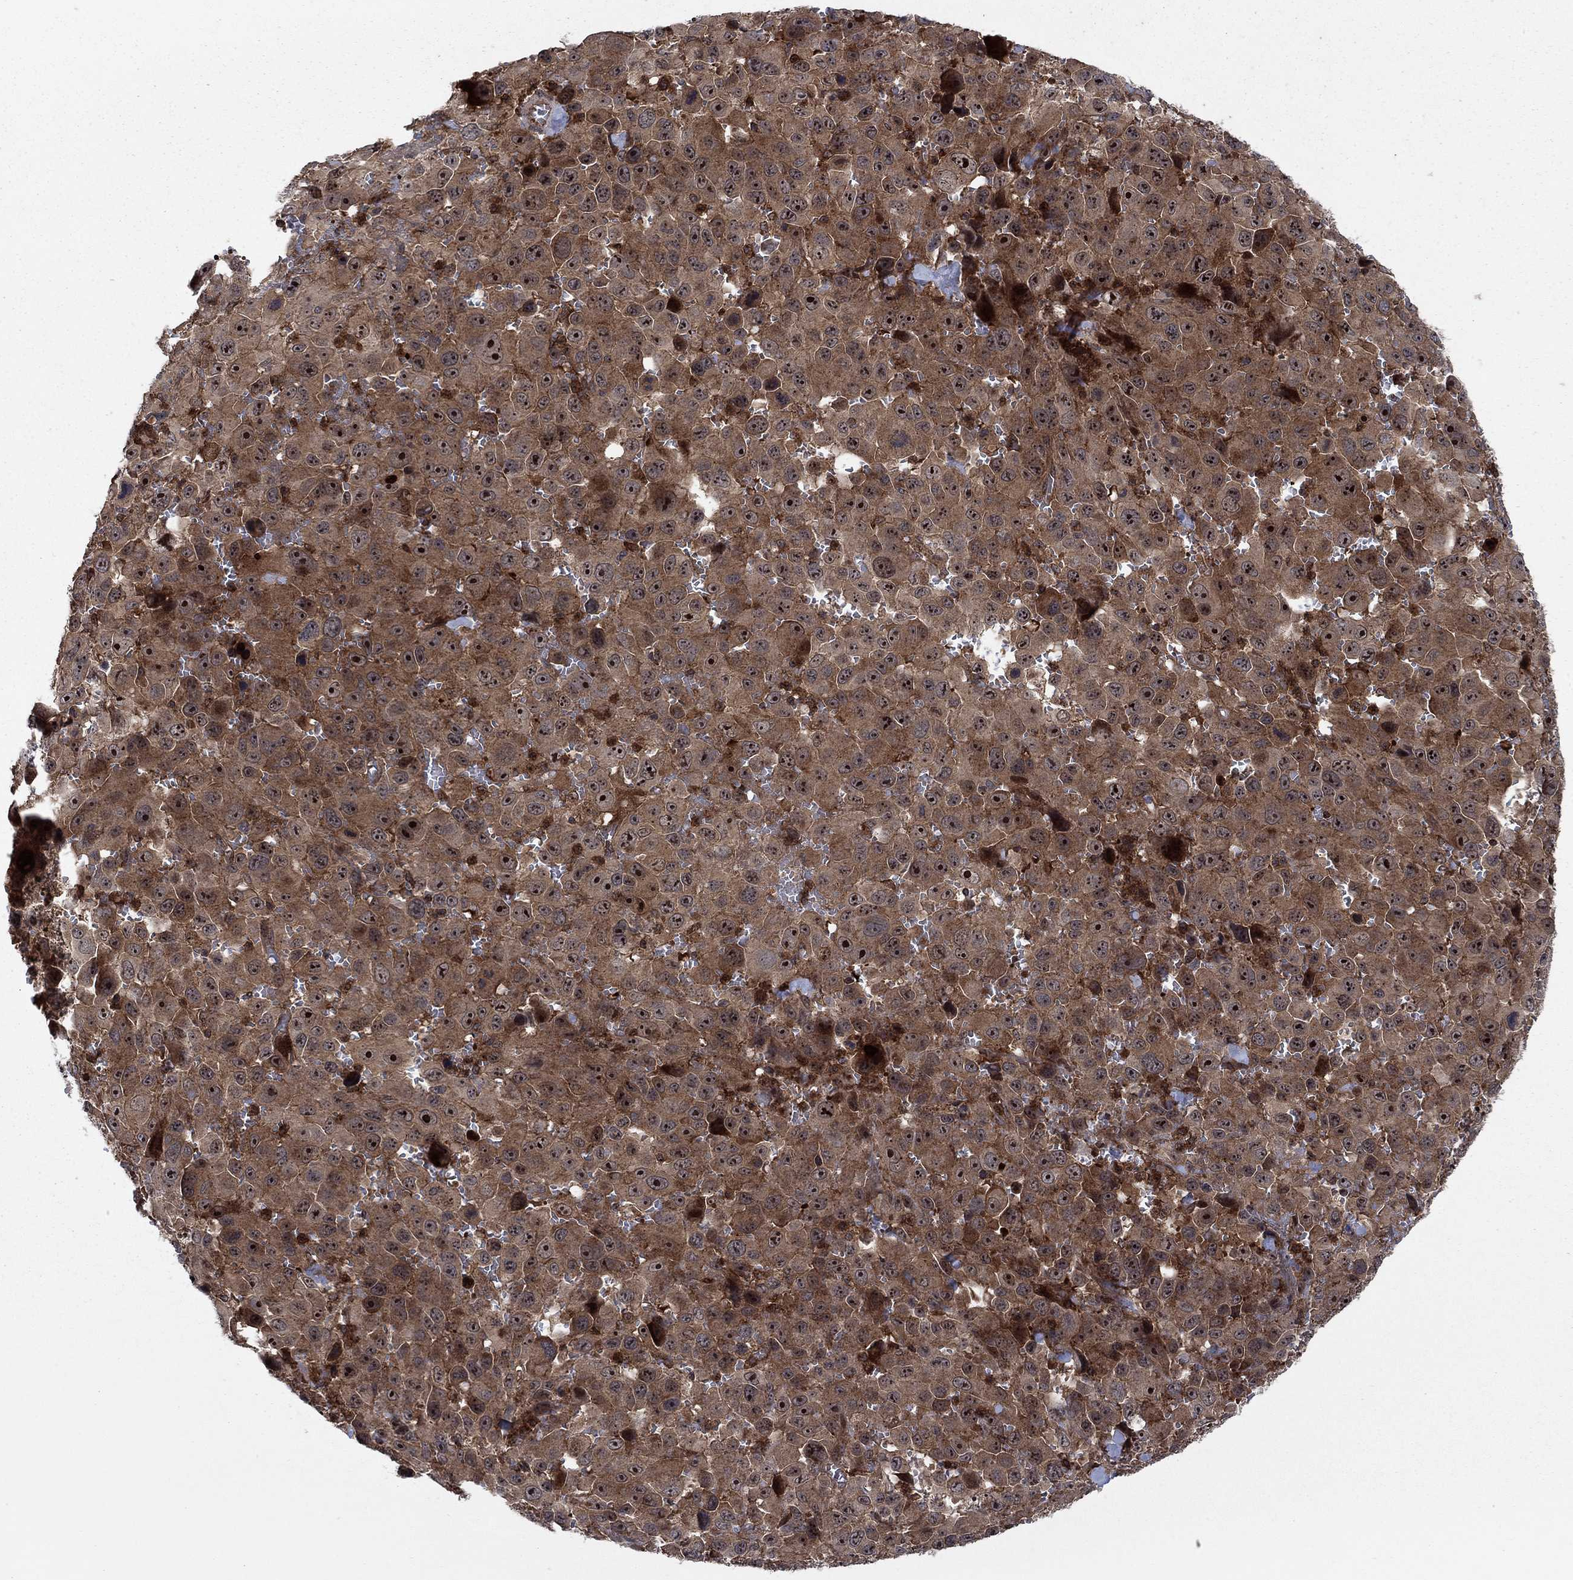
{"staining": {"intensity": "moderate", "quantity": "25%-75%", "location": "cytoplasmic/membranous,nuclear"}, "tissue": "melanoma", "cell_type": "Tumor cells", "image_type": "cancer", "snomed": [{"axis": "morphology", "description": "Malignant melanoma, NOS"}, {"axis": "topography", "description": "Skin"}], "caption": "Human melanoma stained for a protein (brown) reveals moderate cytoplasmic/membranous and nuclear positive staining in about 25%-75% of tumor cells.", "gene": "IFI35", "patient": {"sex": "female", "age": 91}}